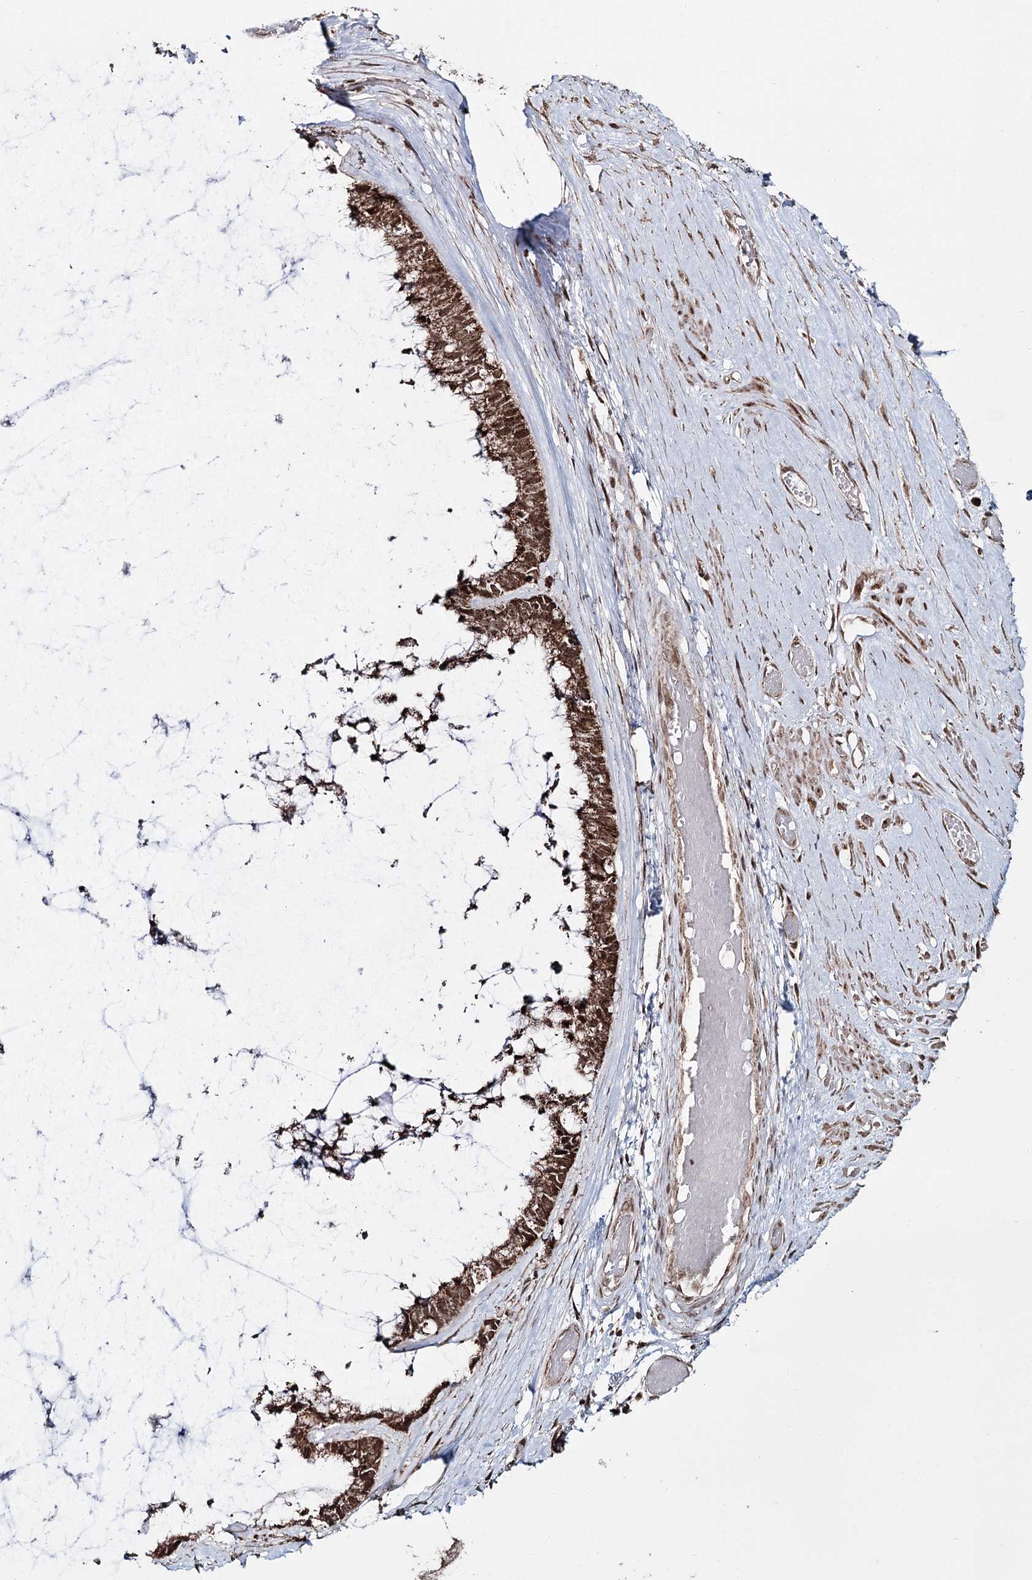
{"staining": {"intensity": "moderate", "quantity": ">75%", "location": "cytoplasmic/membranous,nuclear"}, "tissue": "ovarian cancer", "cell_type": "Tumor cells", "image_type": "cancer", "snomed": [{"axis": "morphology", "description": "Cystadenocarcinoma, mucinous, NOS"}, {"axis": "topography", "description": "Ovary"}], "caption": "Protein positivity by immunohistochemistry demonstrates moderate cytoplasmic/membranous and nuclear staining in about >75% of tumor cells in ovarian mucinous cystadenocarcinoma.", "gene": "PDHX", "patient": {"sex": "female", "age": 39}}